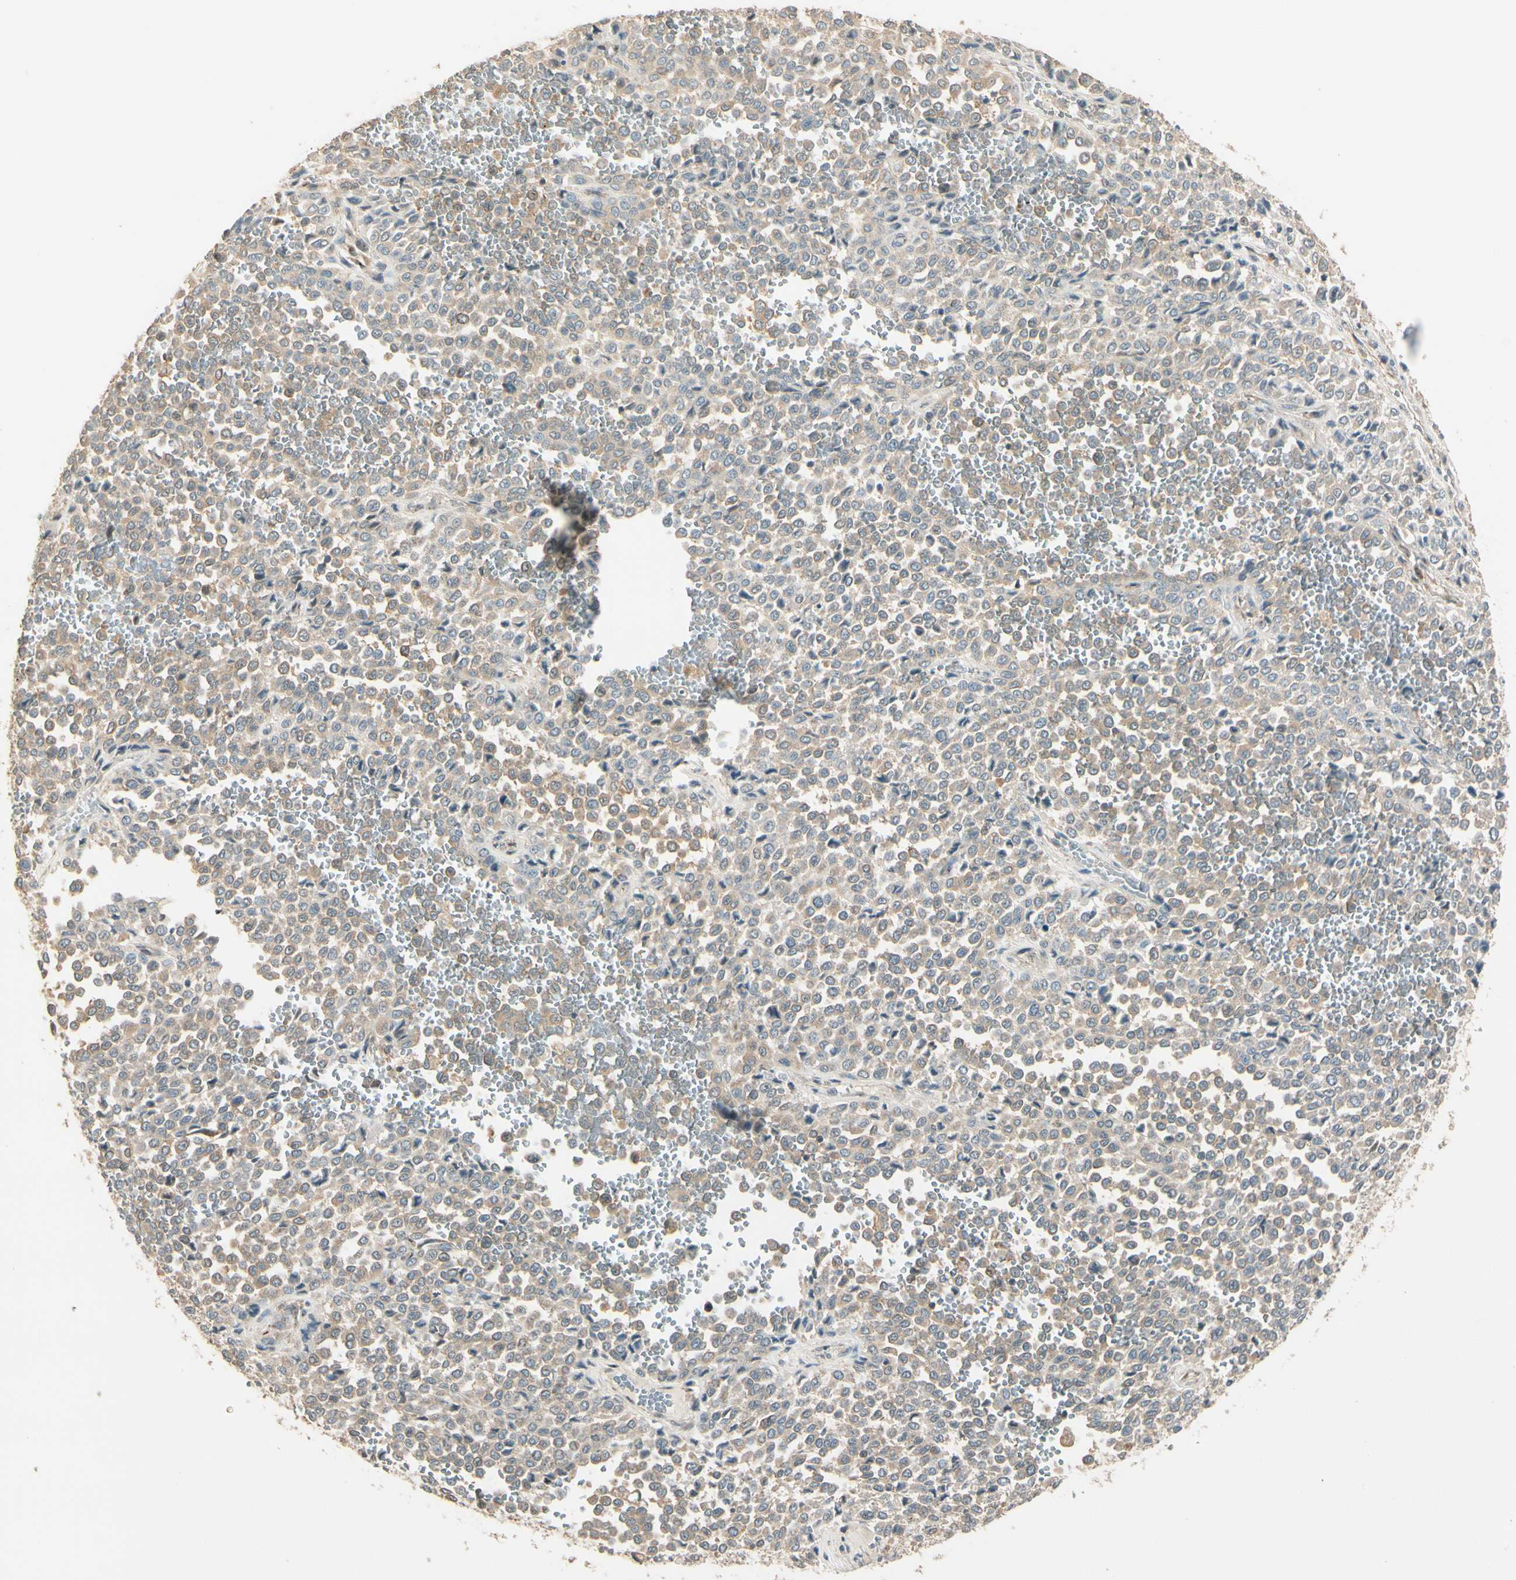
{"staining": {"intensity": "weak", "quantity": "25%-75%", "location": "cytoplasmic/membranous"}, "tissue": "melanoma", "cell_type": "Tumor cells", "image_type": "cancer", "snomed": [{"axis": "morphology", "description": "Malignant melanoma, Metastatic site"}, {"axis": "topography", "description": "Pancreas"}], "caption": "The micrograph demonstrates staining of melanoma, revealing weak cytoplasmic/membranous protein staining (brown color) within tumor cells.", "gene": "PLXNA1", "patient": {"sex": "female", "age": 30}}